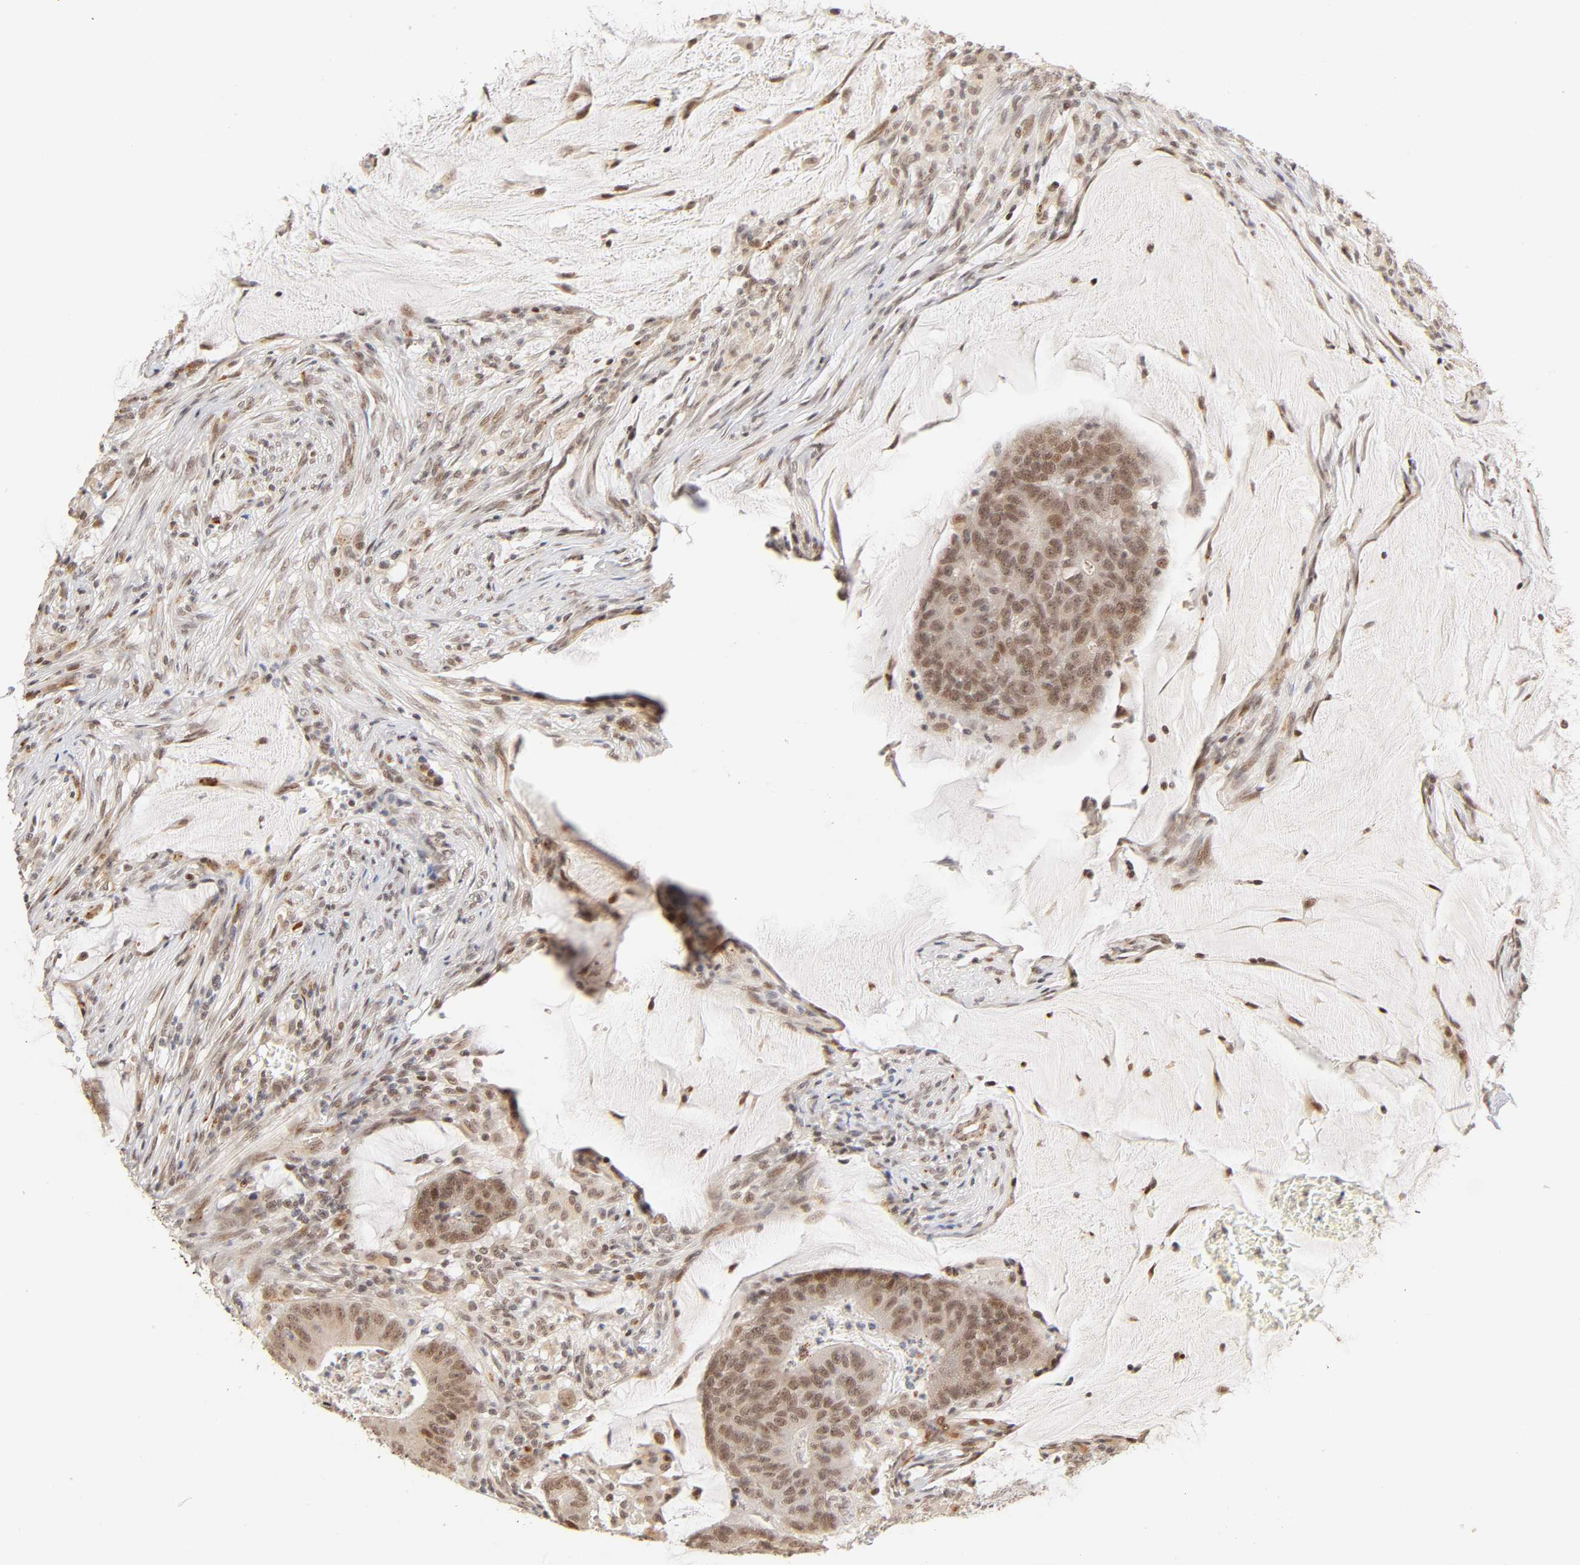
{"staining": {"intensity": "weak", "quantity": "25%-75%", "location": "cytoplasmic/membranous,nuclear"}, "tissue": "colorectal cancer", "cell_type": "Tumor cells", "image_type": "cancer", "snomed": [{"axis": "morphology", "description": "Adenocarcinoma, NOS"}, {"axis": "topography", "description": "Colon"}], "caption": "The immunohistochemical stain labels weak cytoplasmic/membranous and nuclear positivity in tumor cells of adenocarcinoma (colorectal) tissue.", "gene": "TAF10", "patient": {"sex": "male", "age": 45}}